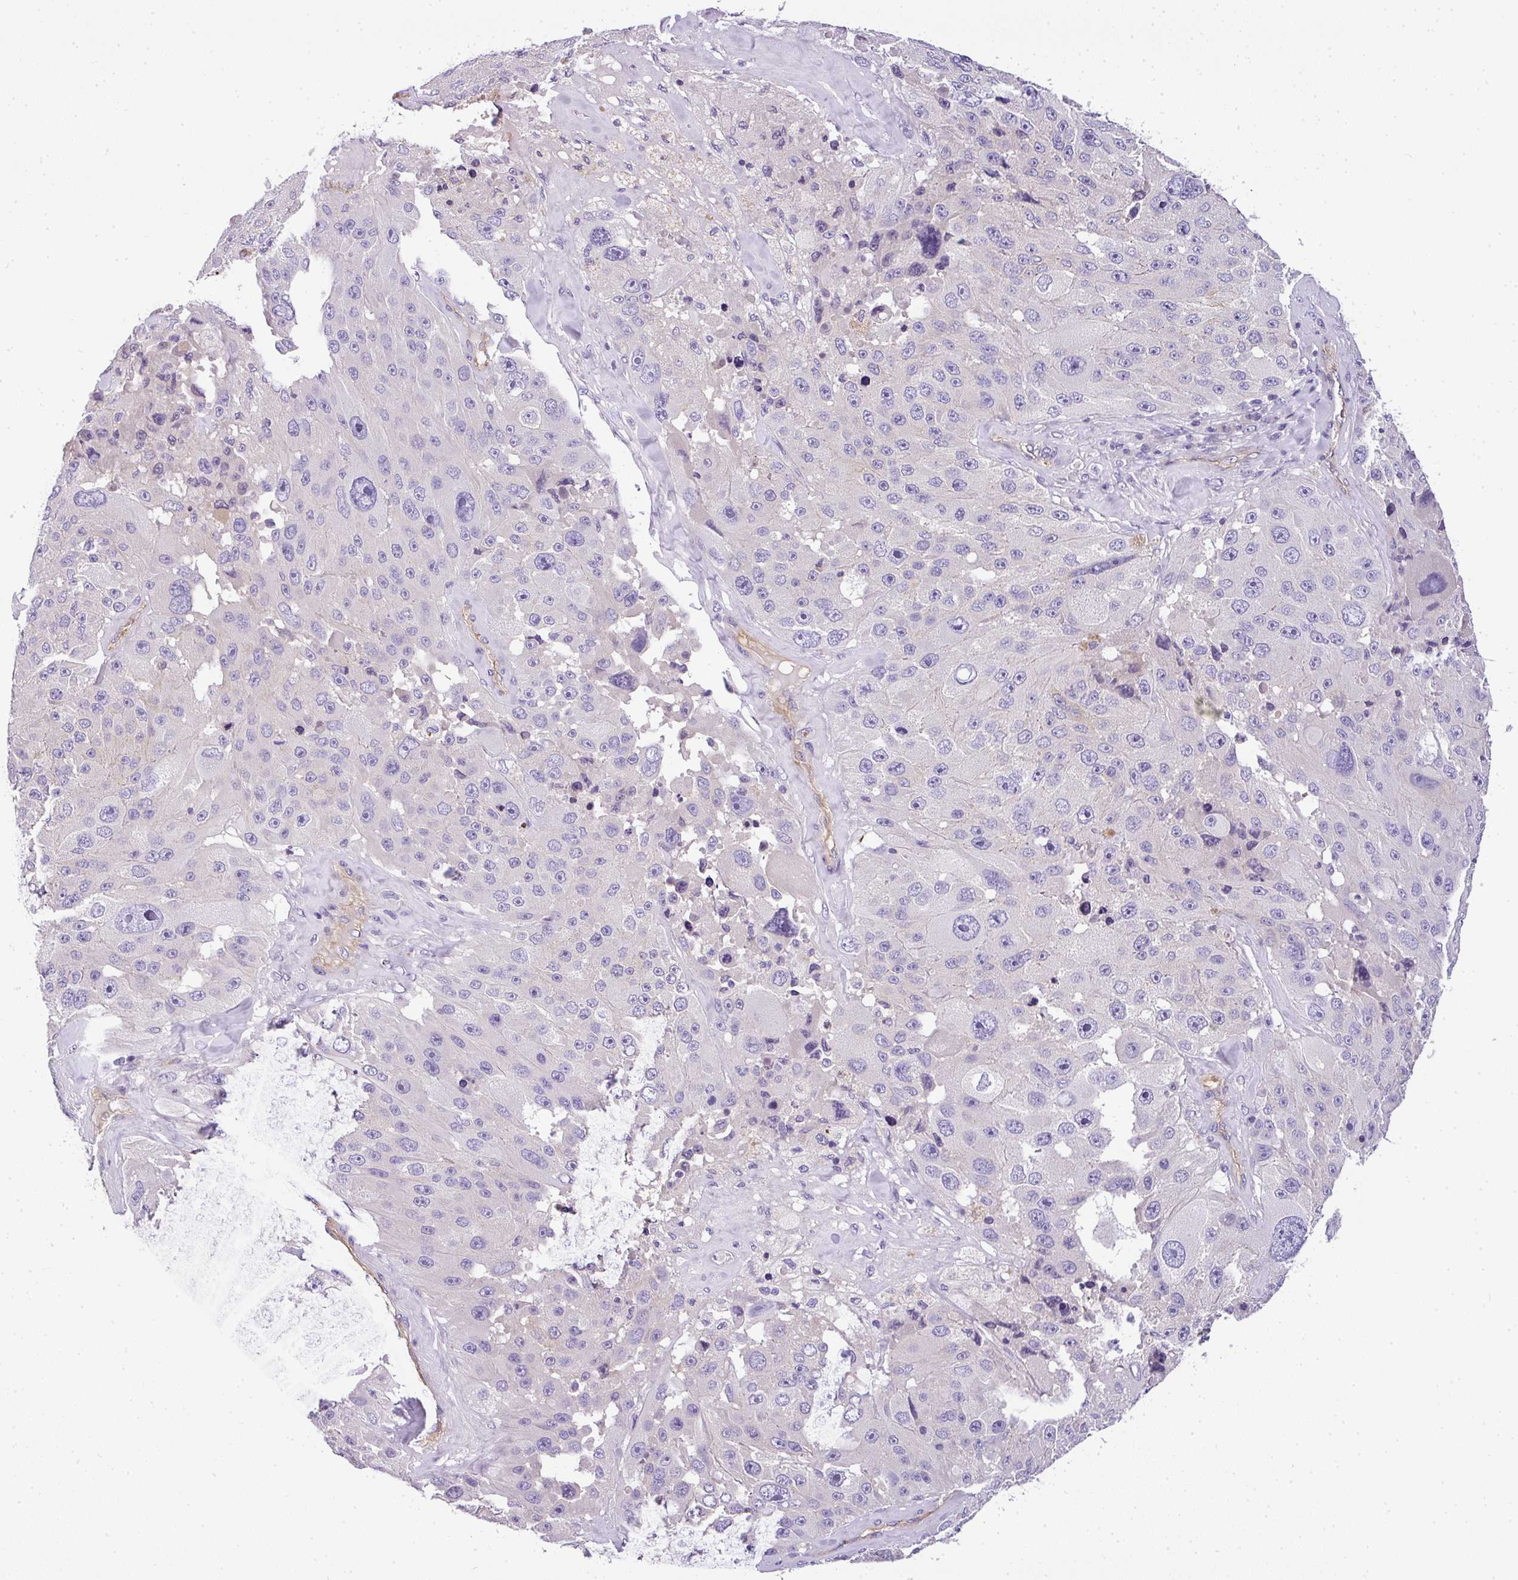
{"staining": {"intensity": "negative", "quantity": "none", "location": "none"}, "tissue": "melanoma", "cell_type": "Tumor cells", "image_type": "cancer", "snomed": [{"axis": "morphology", "description": "Malignant melanoma, Metastatic site"}, {"axis": "topography", "description": "Lymph node"}], "caption": "An image of malignant melanoma (metastatic site) stained for a protein demonstrates no brown staining in tumor cells. Nuclei are stained in blue.", "gene": "OR11H4", "patient": {"sex": "male", "age": 62}}